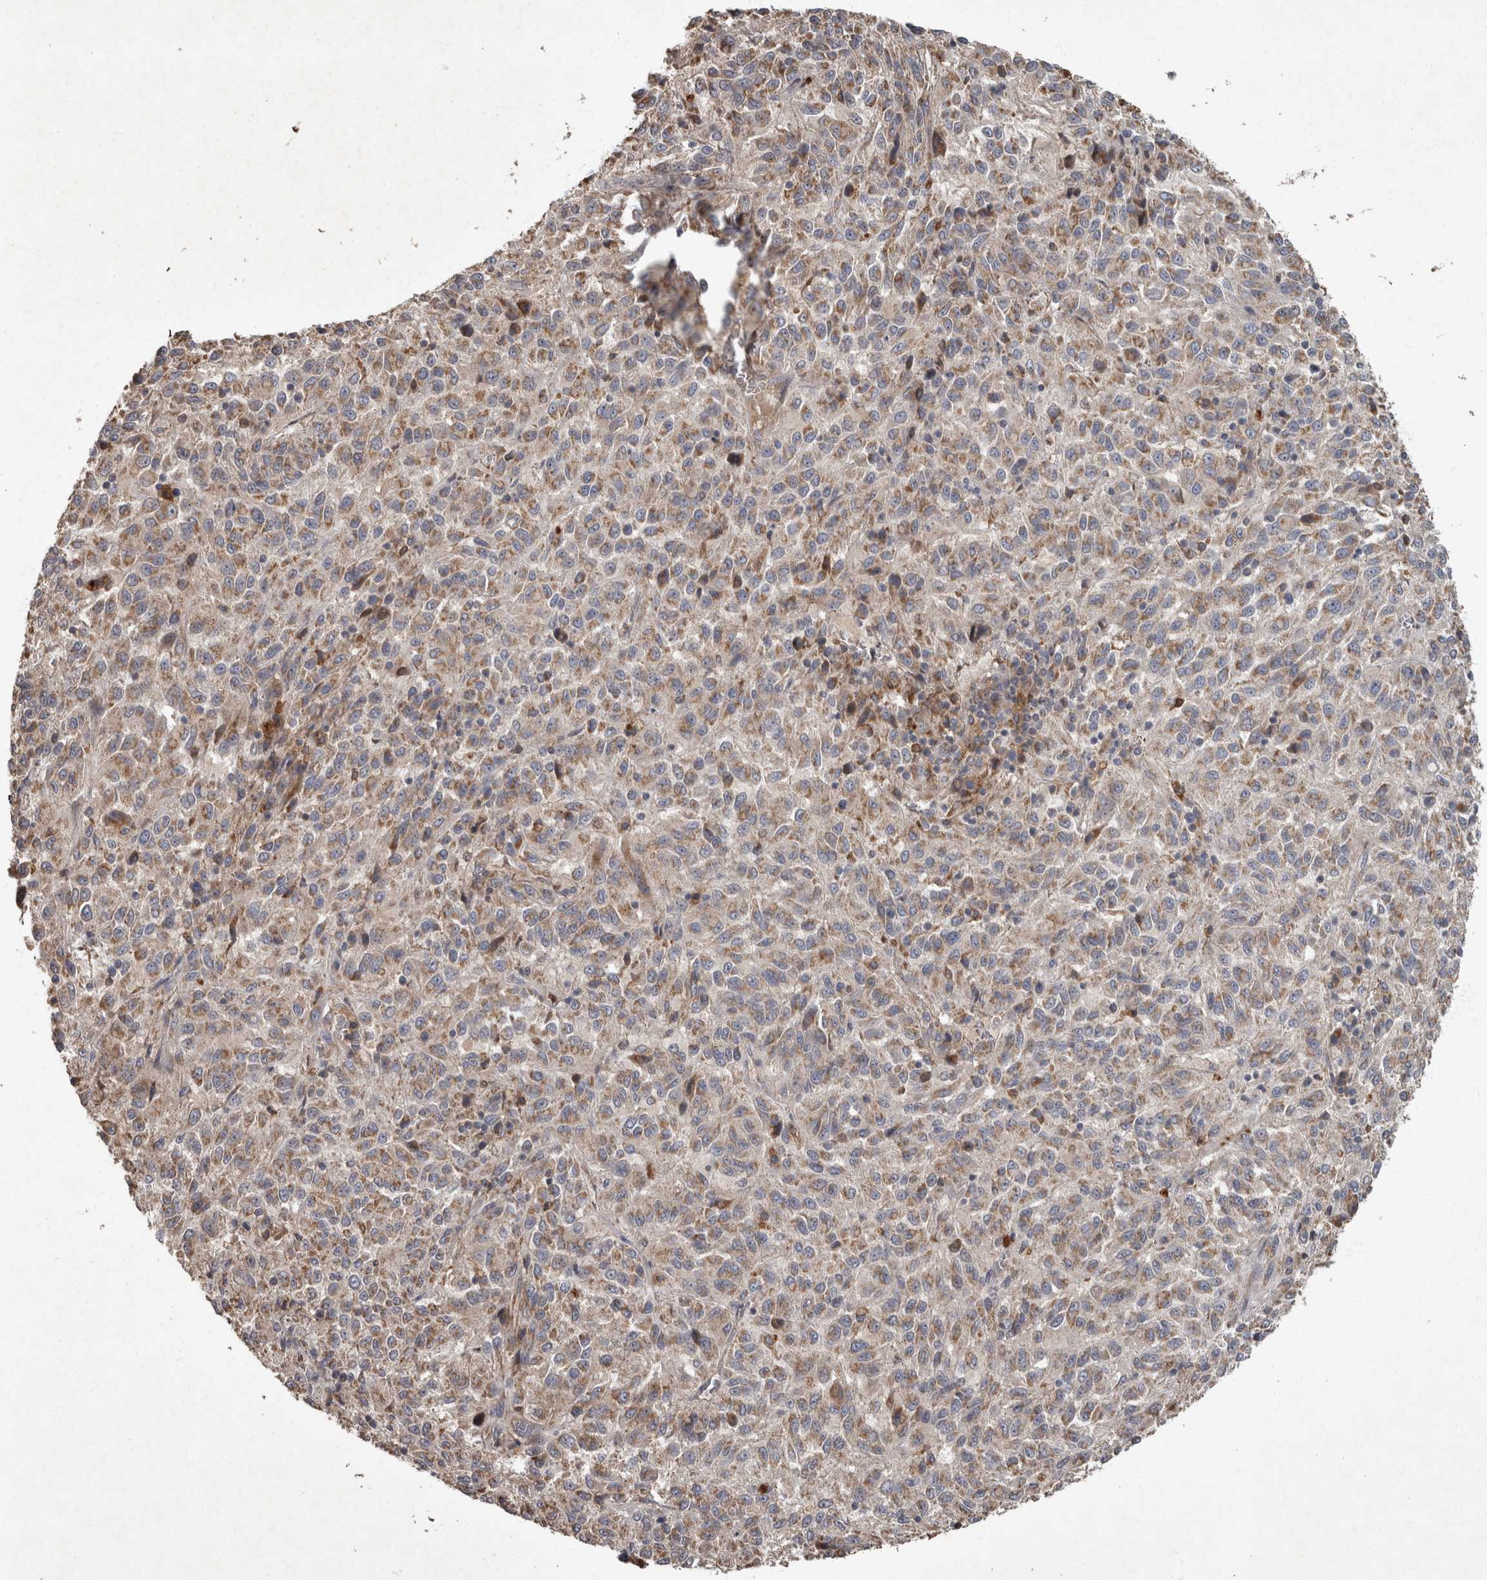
{"staining": {"intensity": "moderate", "quantity": ">75%", "location": "cytoplasmic/membranous"}, "tissue": "melanoma", "cell_type": "Tumor cells", "image_type": "cancer", "snomed": [{"axis": "morphology", "description": "Malignant melanoma, Metastatic site"}, {"axis": "topography", "description": "Lung"}], "caption": "A brown stain highlights moderate cytoplasmic/membranous positivity of a protein in melanoma tumor cells.", "gene": "PPP1R3C", "patient": {"sex": "male", "age": 64}}